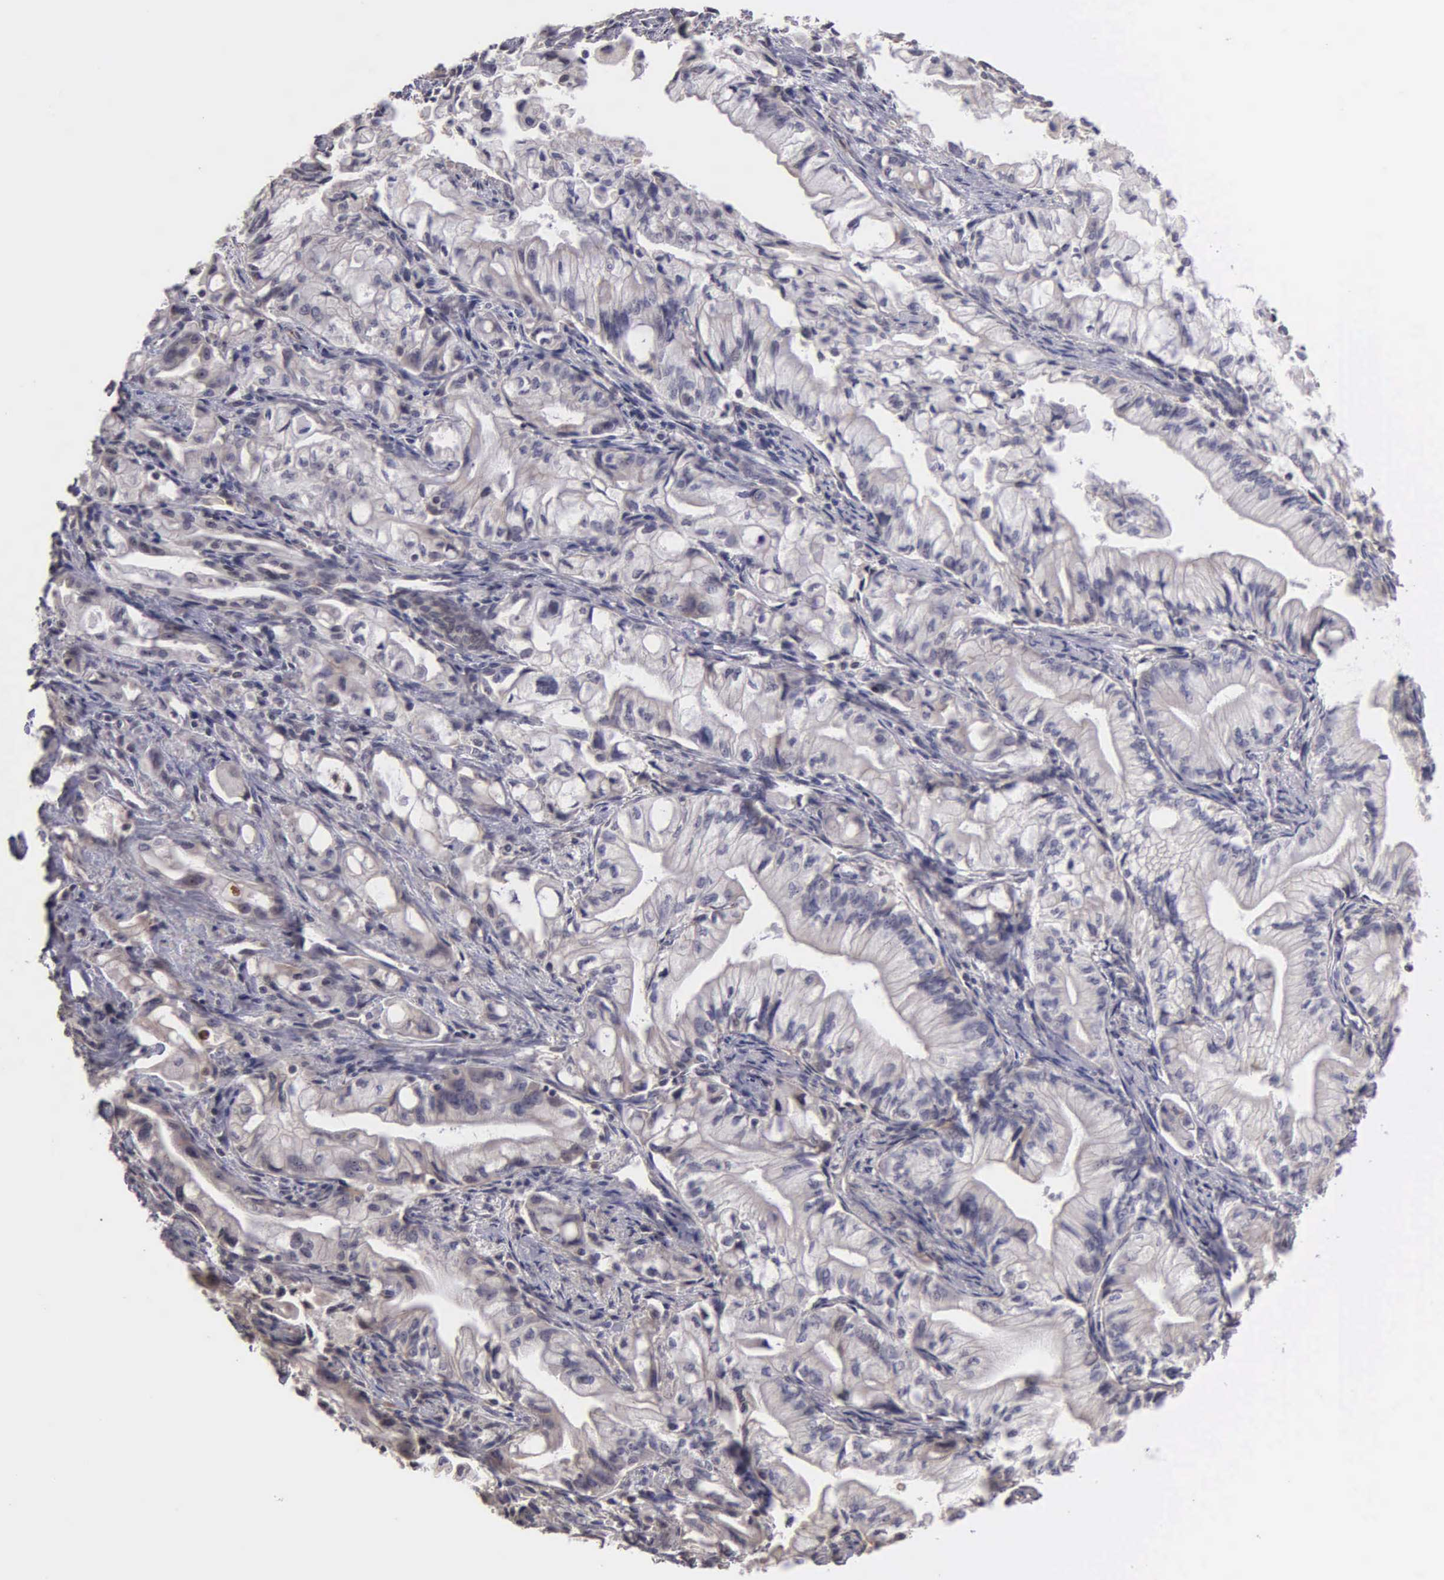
{"staining": {"intensity": "weak", "quantity": "<25%", "location": "cytoplasmic/membranous"}, "tissue": "pancreatic cancer", "cell_type": "Tumor cells", "image_type": "cancer", "snomed": [{"axis": "morphology", "description": "Adenocarcinoma, NOS"}, {"axis": "topography", "description": "Pancreas"}], "caption": "Human pancreatic adenocarcinoma stained for a protein using immunohistochemistry exhibits no positivity in tumor cells.", "gene": "BRD1", "patient": {"sex": "male", "age": 79}}